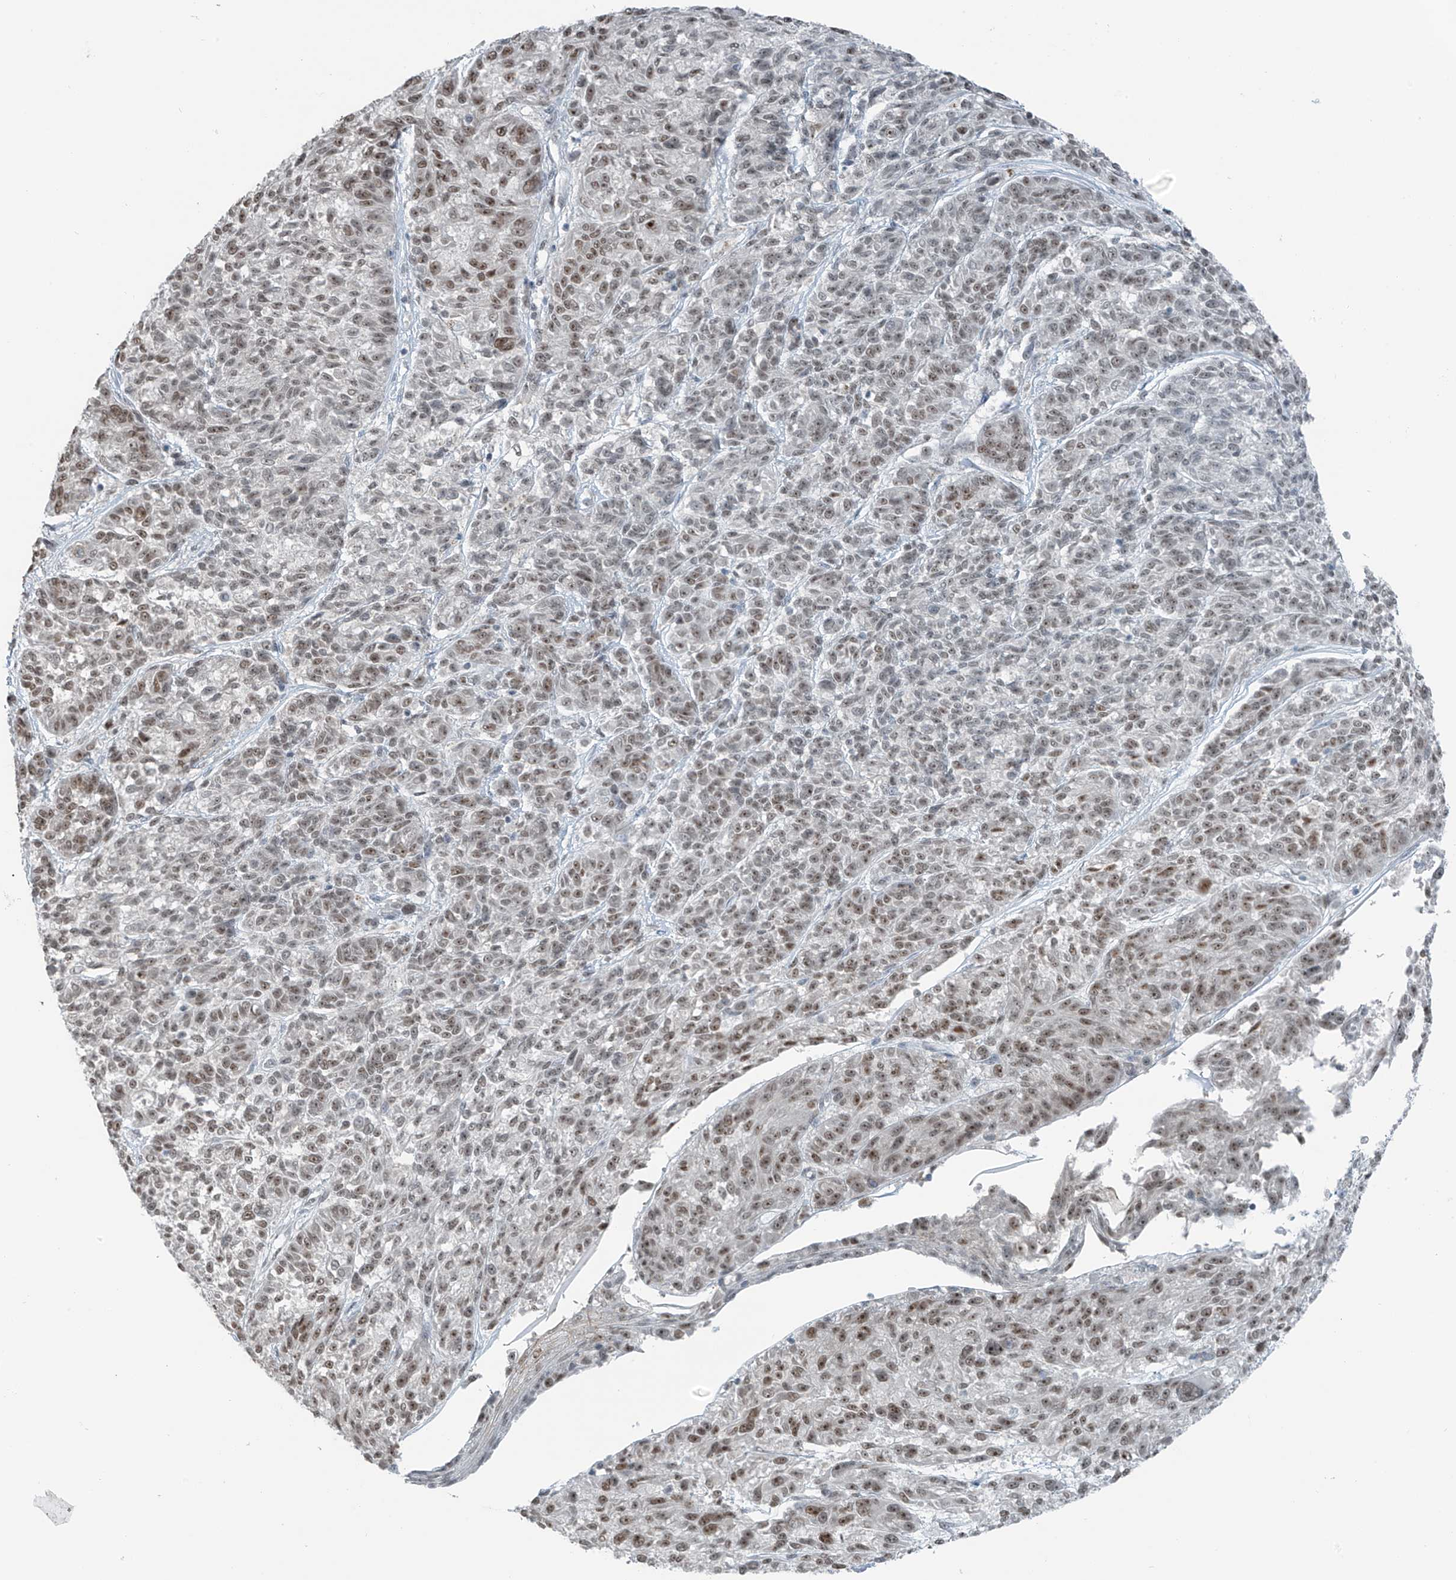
{"staining": {"intensity": "moderate", "quantity": ">75%", "location": "nuclear"}, "tissue": "melanoma", "cell_type": "Tumor cells", "image_type": "cancer", "snomed": [{"axis": "morphology", "description": "Malignant melanoma, NOS"}, {"axis": "topography", "description": "Skin"}], "caption": "Immunohistochemistry (IHC) (DAB) staining of malignant melanoma demonstrates moderate nuclear protein staining in approximately >75% of tumor cells. (brown staining indicates protein expression, while blue staining denotes nuclei).", "gene": "WRNIP1", "patient": {"sex": "male", "age": 53}}